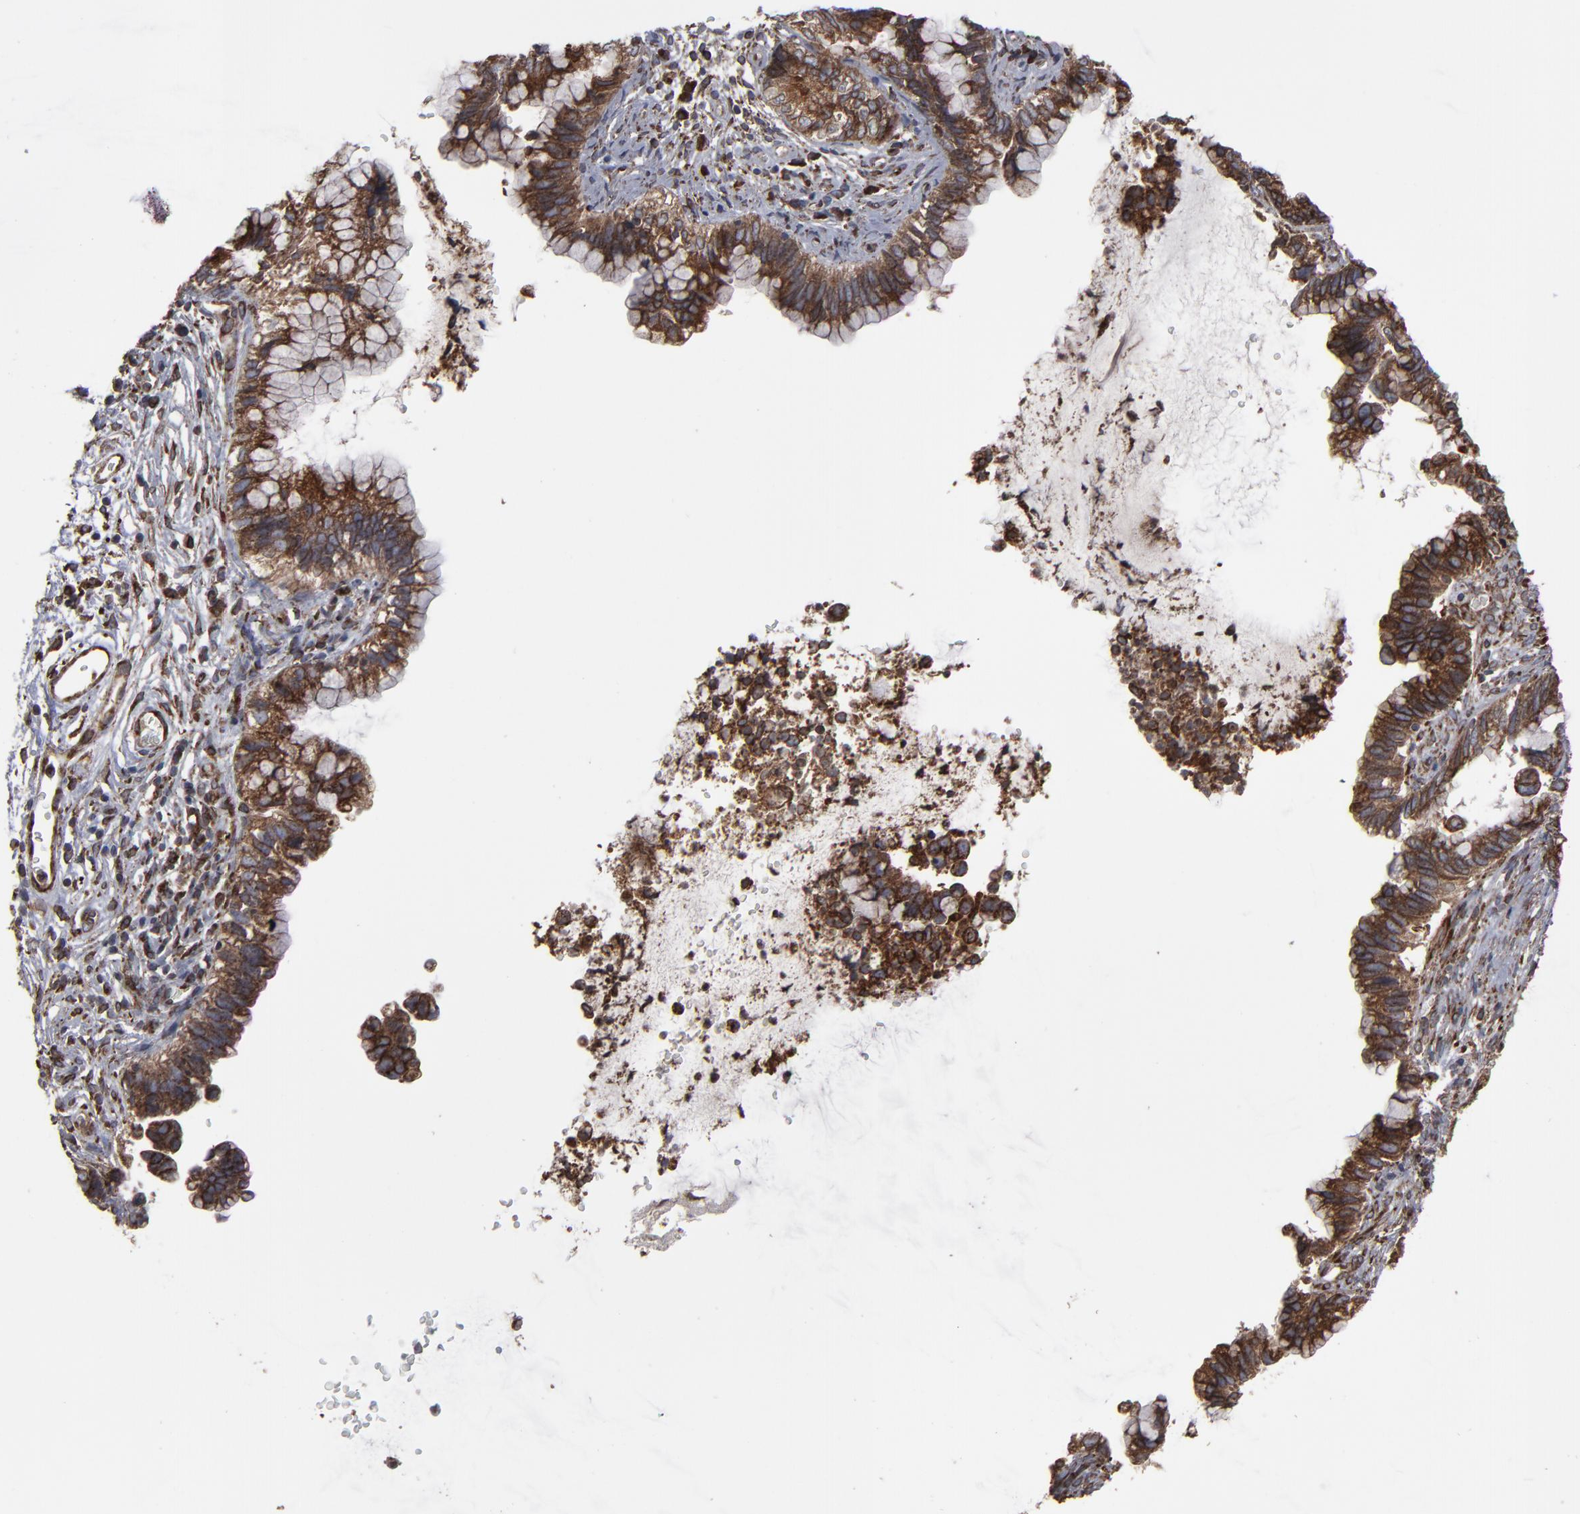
{"staining": {"intensity": "strong", "quantity": ">75%", "location": "cytoplasmic/membranous"}, "tissue": "cervical cancer", "cell_type": "Tumor cells", "image_type": "cancer", "snomed": [{"axis": "morphology", "description": "Adenocarcinoma, NOS"}, {"axis": "topography", "description": "Cervix"}], "caption": "Cervical cancer stained for a protein (brown) reveals strong cytoplasmic/membranous positive expression in approximately >75% of tumor cells.", "gene": "CNIH1", "patient": {"sex": "female", "age": 44}}